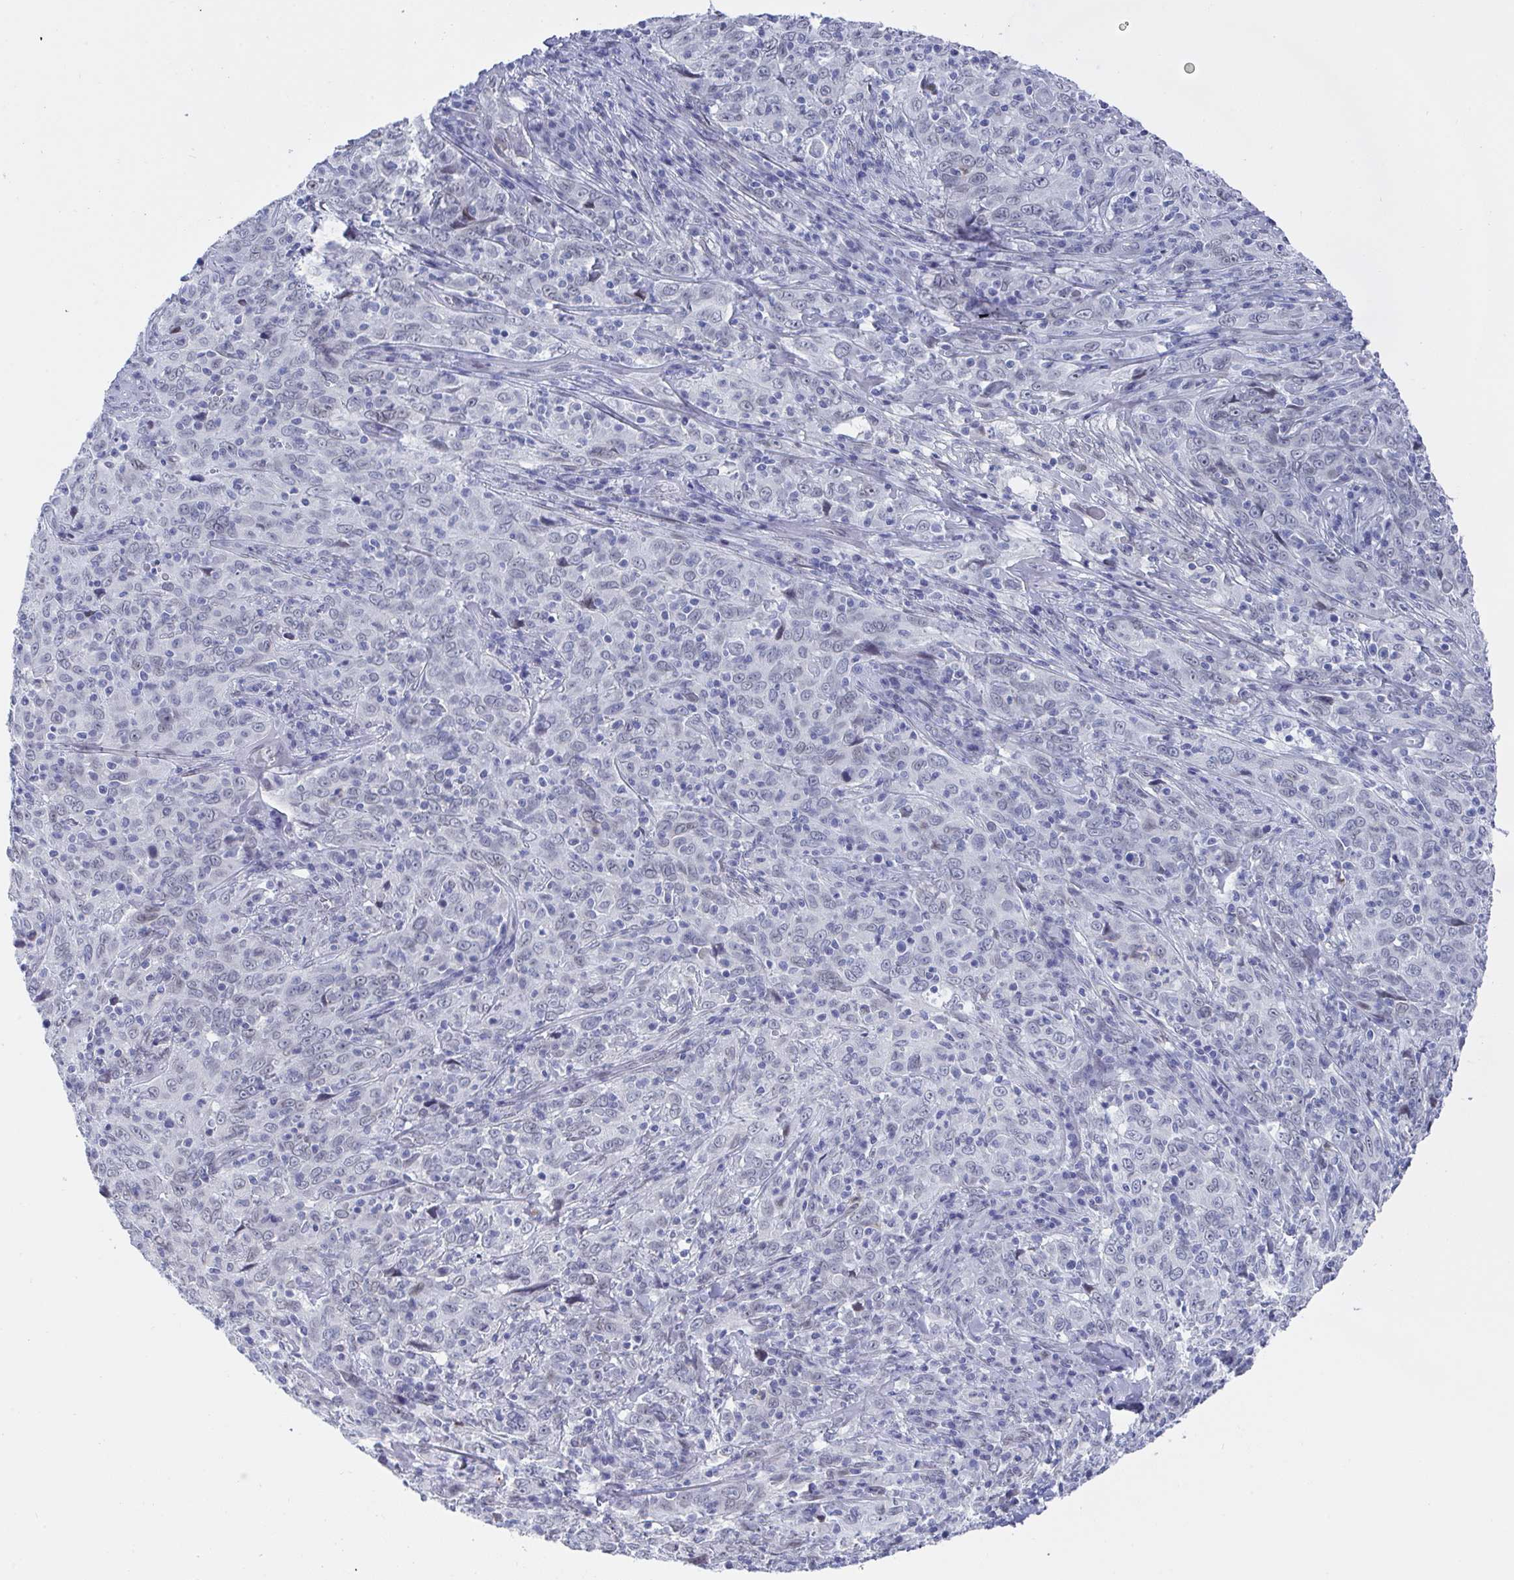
{"staining": {"intensity": "weak", "quantity": "<25%", "location": "nuclear"}, "tissue": "cervical cancer", "cell_type": "Tumor cells", "image_type": "cancer", "snomed": [{"axis": "morphology", "description": "Squamous cell carcinoma, NOS"}, {"axis": "topography", "description": "Cervix"}], "caption": "IHC of cervical cancer (squamous cell carcinoma) displays no positivity in tumor cells.", "gene": "MFSD4A", "patient": {"sex": "female", "age": 46}}